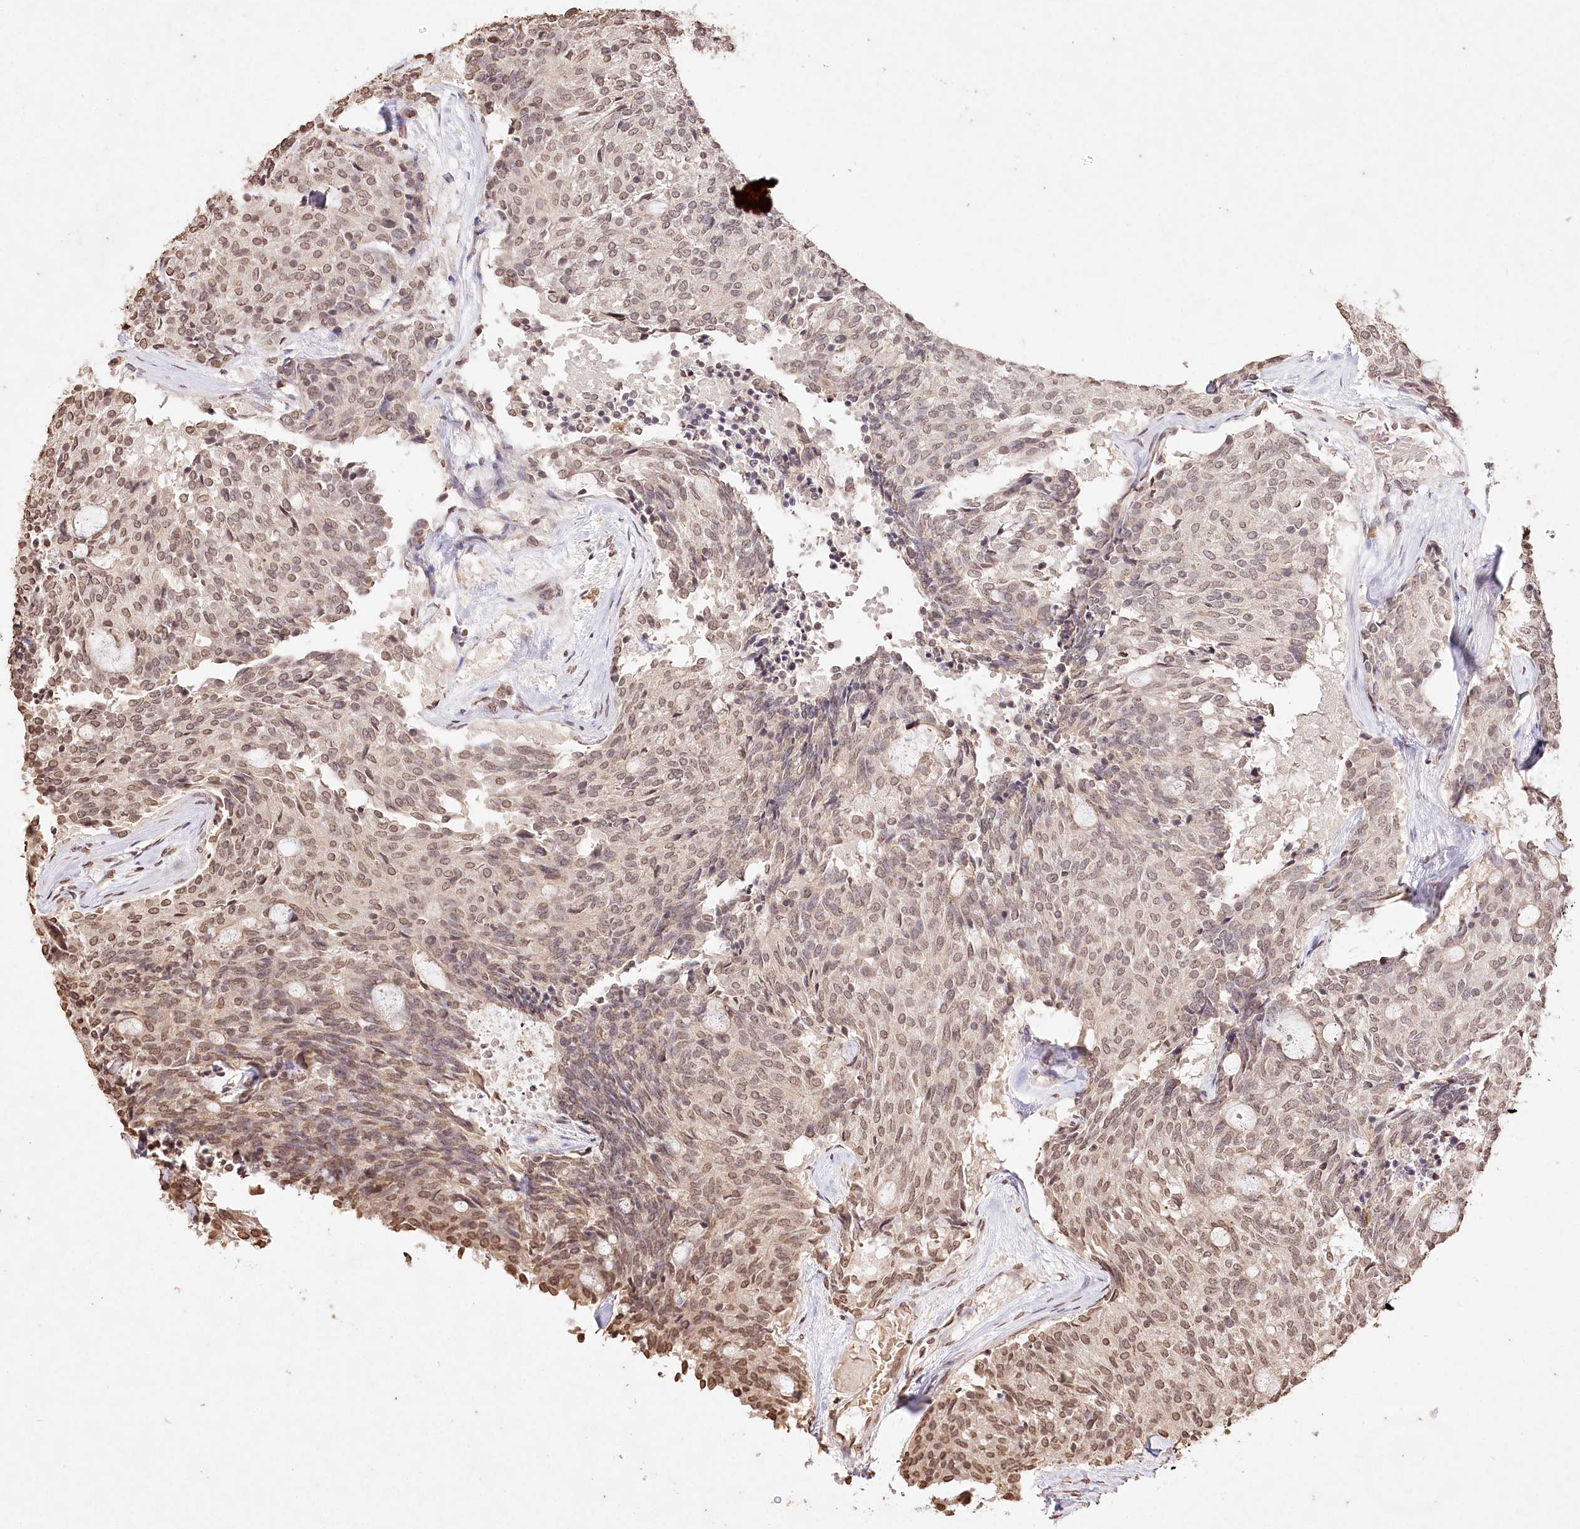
{"staining": {"intensity": "moderate", "quantity": ">75%", "location": "nuclear"}, "tissue": "carcinoid", "cell_type": "Tumor cells", "image_type": "cancer", "snomed": [{"axis": "morphology", "description": "Carcinoid, malignant, NOS"}, {"axis": "topography", "description": "Pancreas"}], "caption": "Immunohistochemical staining of carcinoid shows medium levels of moderate nuclear protein positivity in about >75% of tumor cells.", "gene": "DMXL1", "patient": {"sex": "female", "age": 54}}